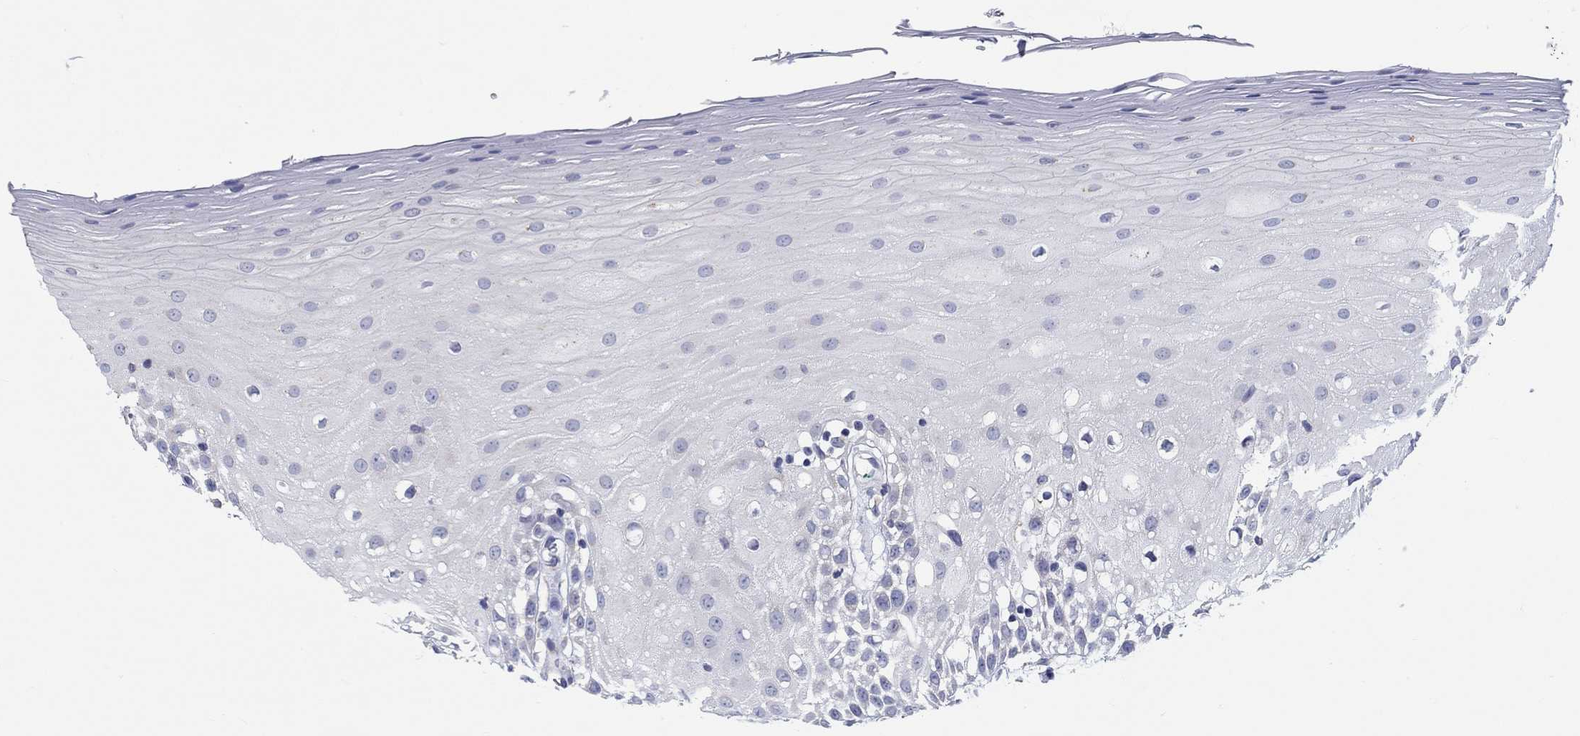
{"staining": {"intensity": "negative", "quantity": "none", "location": "none"}, "tissue": "oral mucosa", "cell_type": "Squamous epithelial cells", "image_type": "normal", "snomed": [{"axis": "morphology", "description": "Normal tissue, NOS"}, {"axis": "morphology", "description": "Squamous cell carcinoma, NOS"}, {"axis": "topography", "description": "Oral tissue"}, {"axis": "topography", "description": "Head-Neck"}], "caption": "There is no significant expression in squamous epithelial cells of oral mucosa.", "gene": "LRRC4C", "patient": {"sex": "female", "age": 75}}